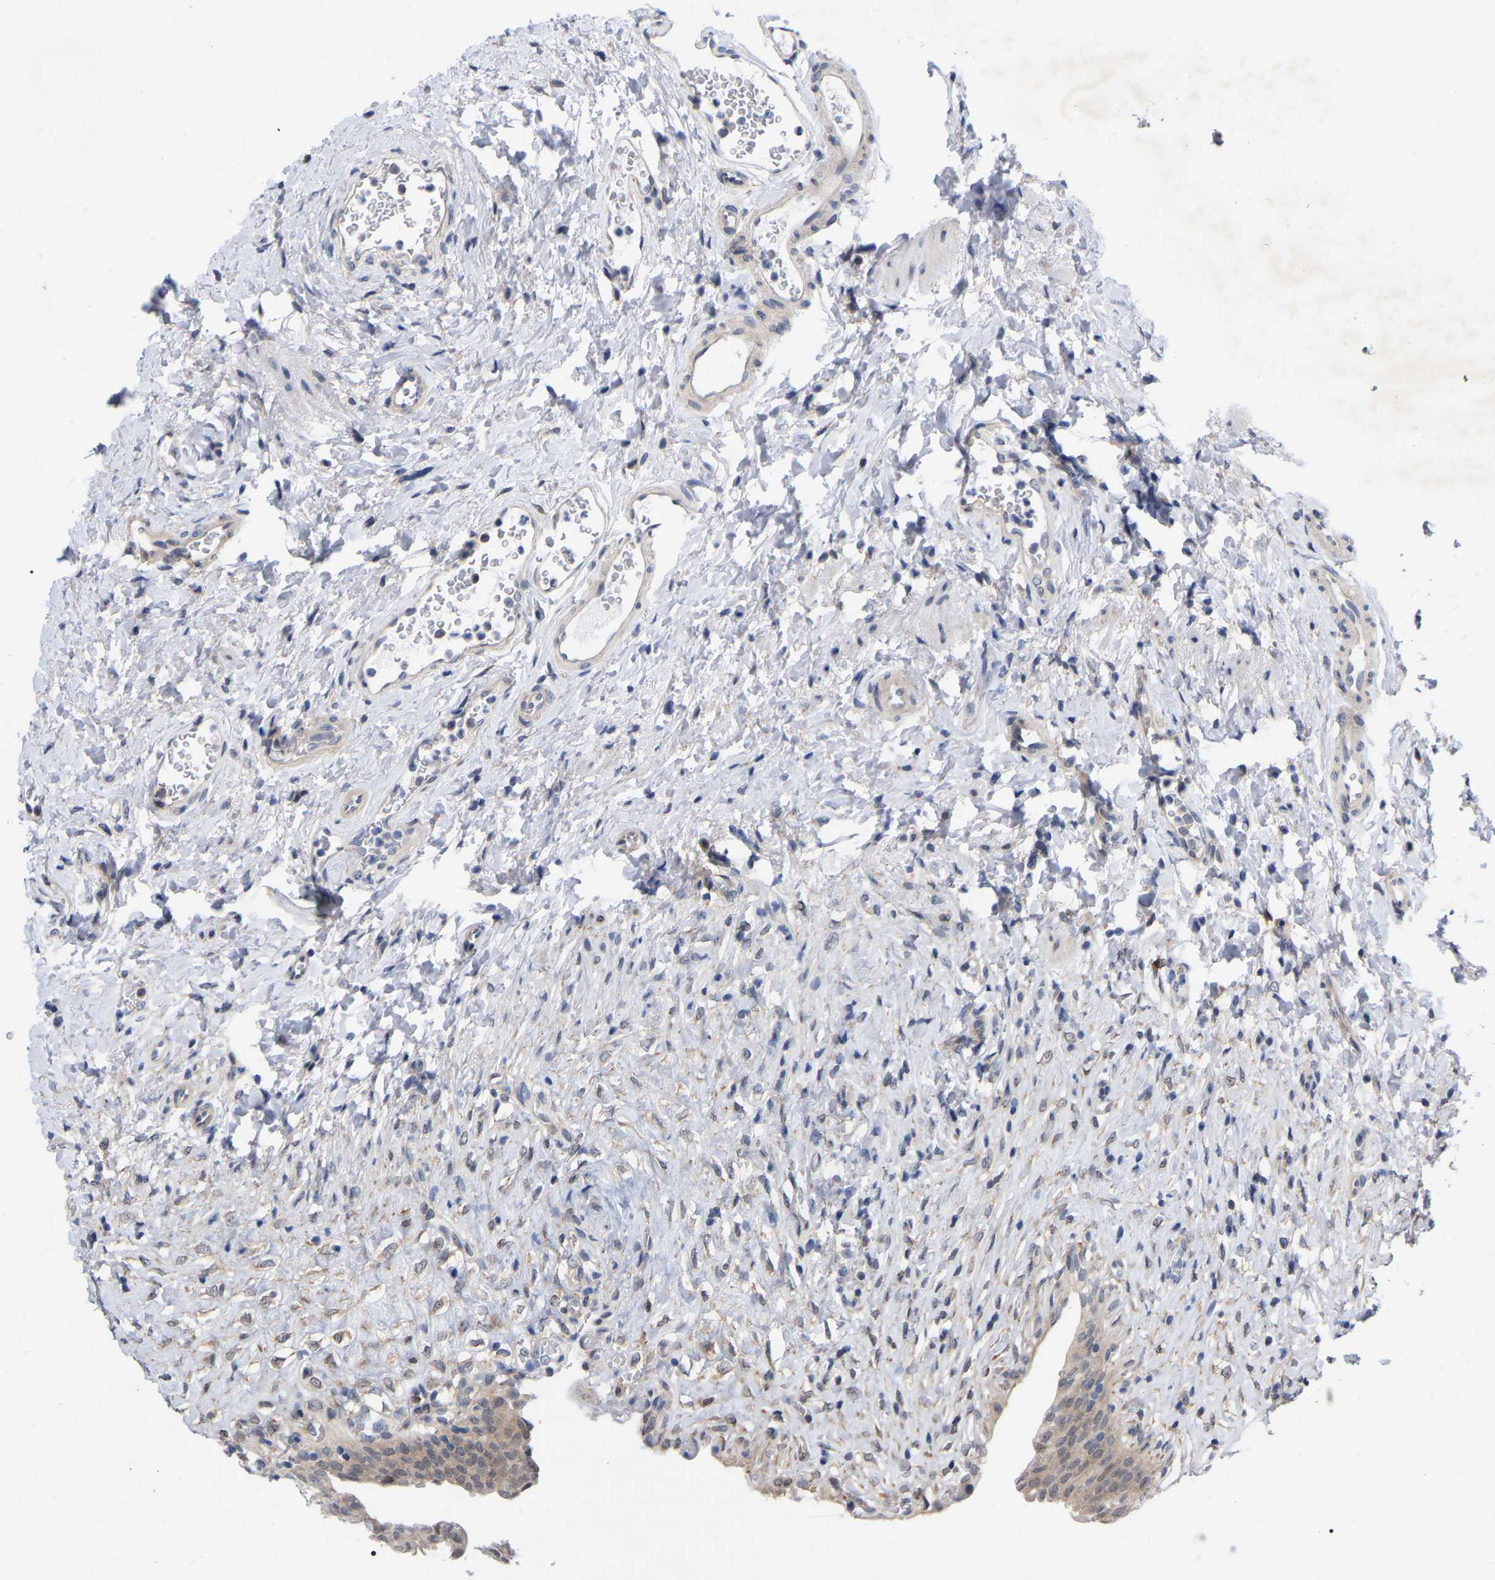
{"staining": {"intensity": "weak", "quantity": "25%-75%", "location": "cytoplasmic/membranous"}, "tissue": "urinary bladder", "cell_type": "Urothelial cells", "image_type": "normal", "snomed": [{"axis": "morphology", "description": "Urothelial carcinoma, High grade"}, {"axis": "topography", "description": "Urinary bladder"}], "caption": "Protein expression analysis of benign urinary bladder reveals weak cytoplasmic/membranous staining in about 25%-75% of urothelial cells.", "gene": "UBE4B", "patient": {"sex": "male", "age": 46}}